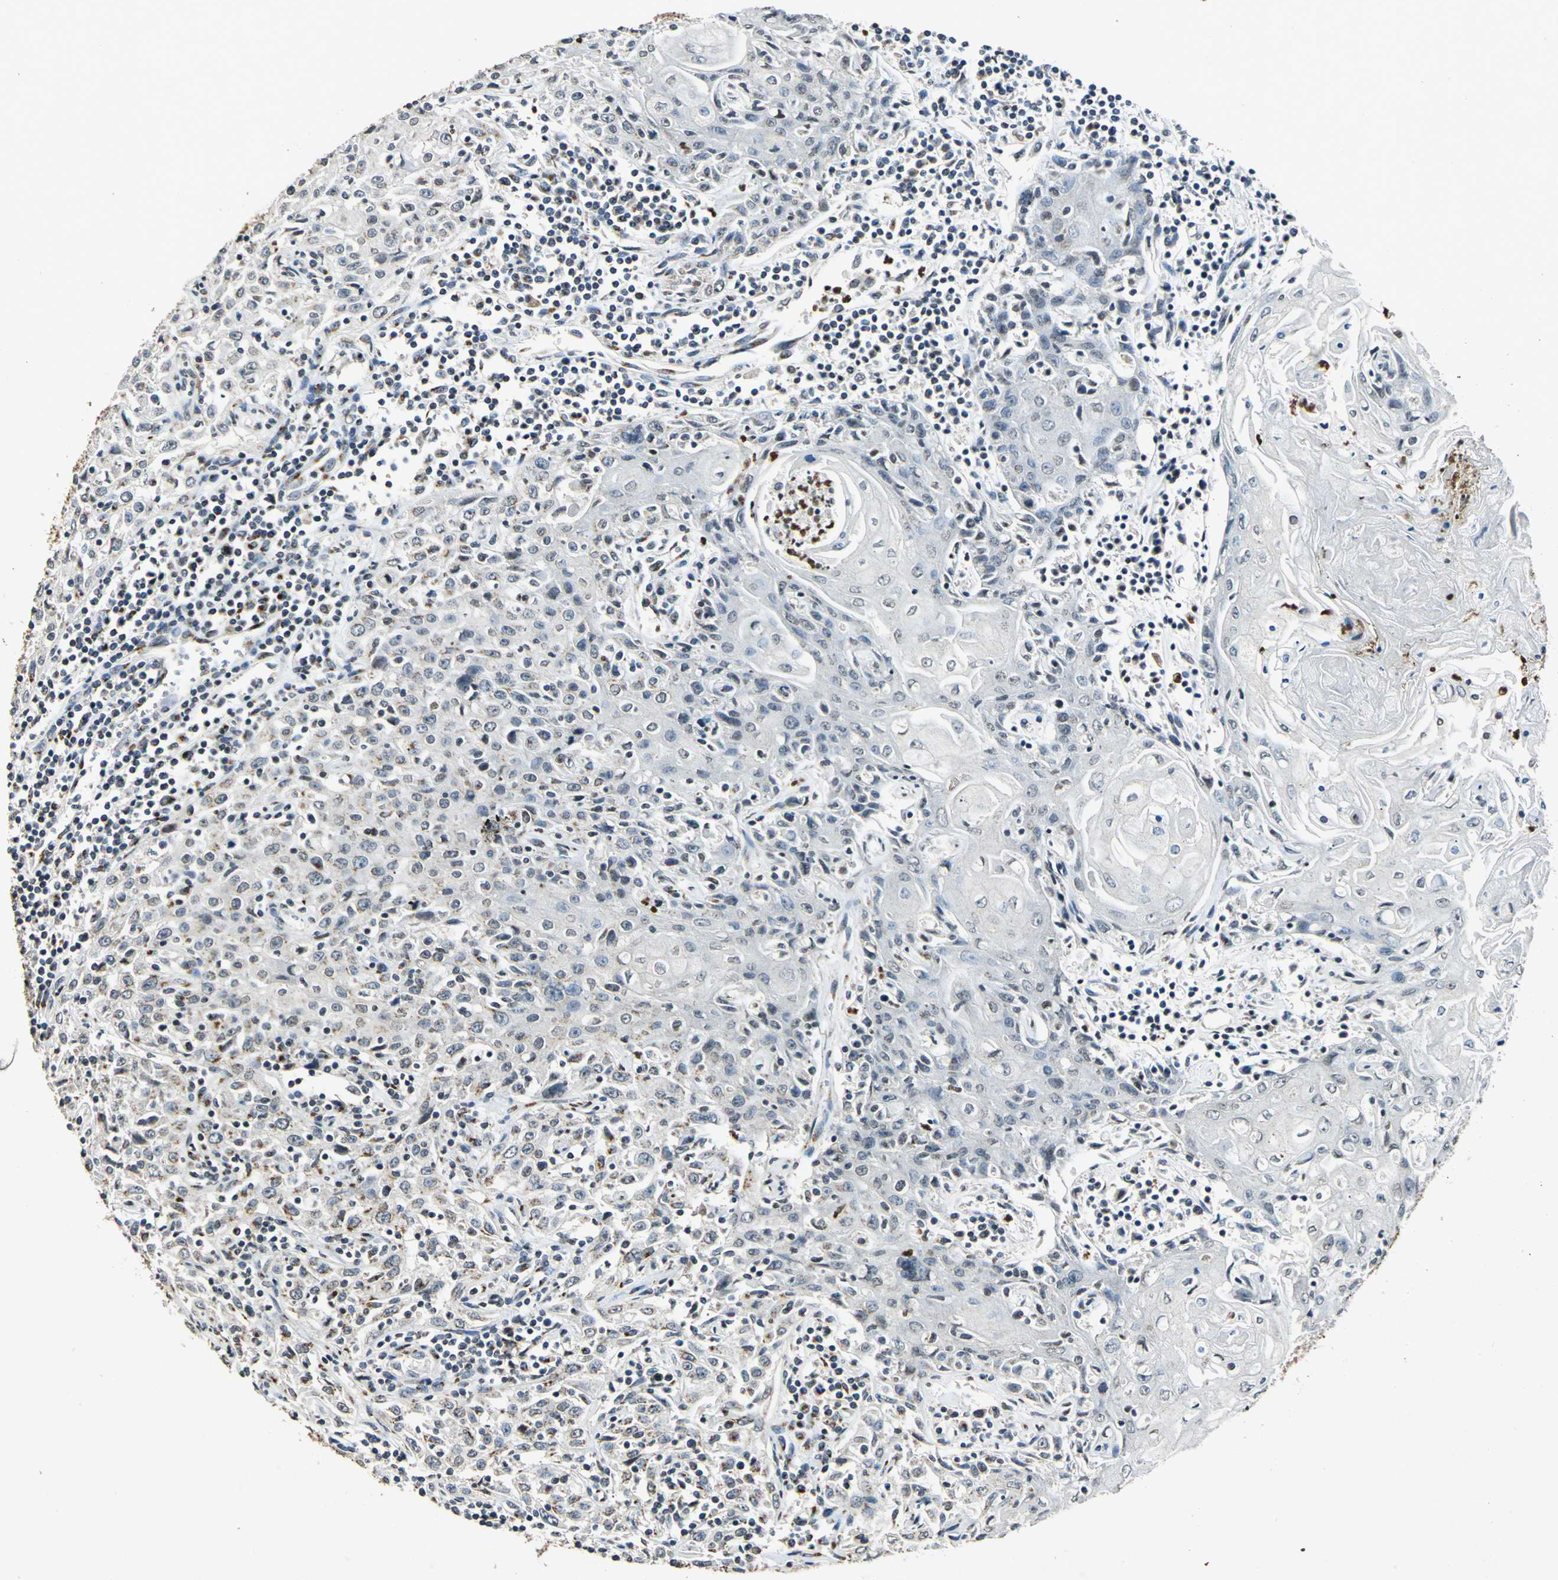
{"staining": {"intensity": "weak", "quantity": "<25%", "location": "cytoplasmic/membranous"}, "tissue": "head and neck cancer", "cell_type": "Tumor cells", "image_type": "cancer", "snomed": [{"axis": "morphology", "description": "Squamous cell carcinoma, NOS"}, {"axis": "topography", "description": "Oral tissue"}, {"axis": "topography", "description": "Head-Neck"}], "caption": "There is no significant expression in tumor cells of head and neck cancer.", "gene": "TMEM115", "patient": {"sex": "female", "age": 76}}